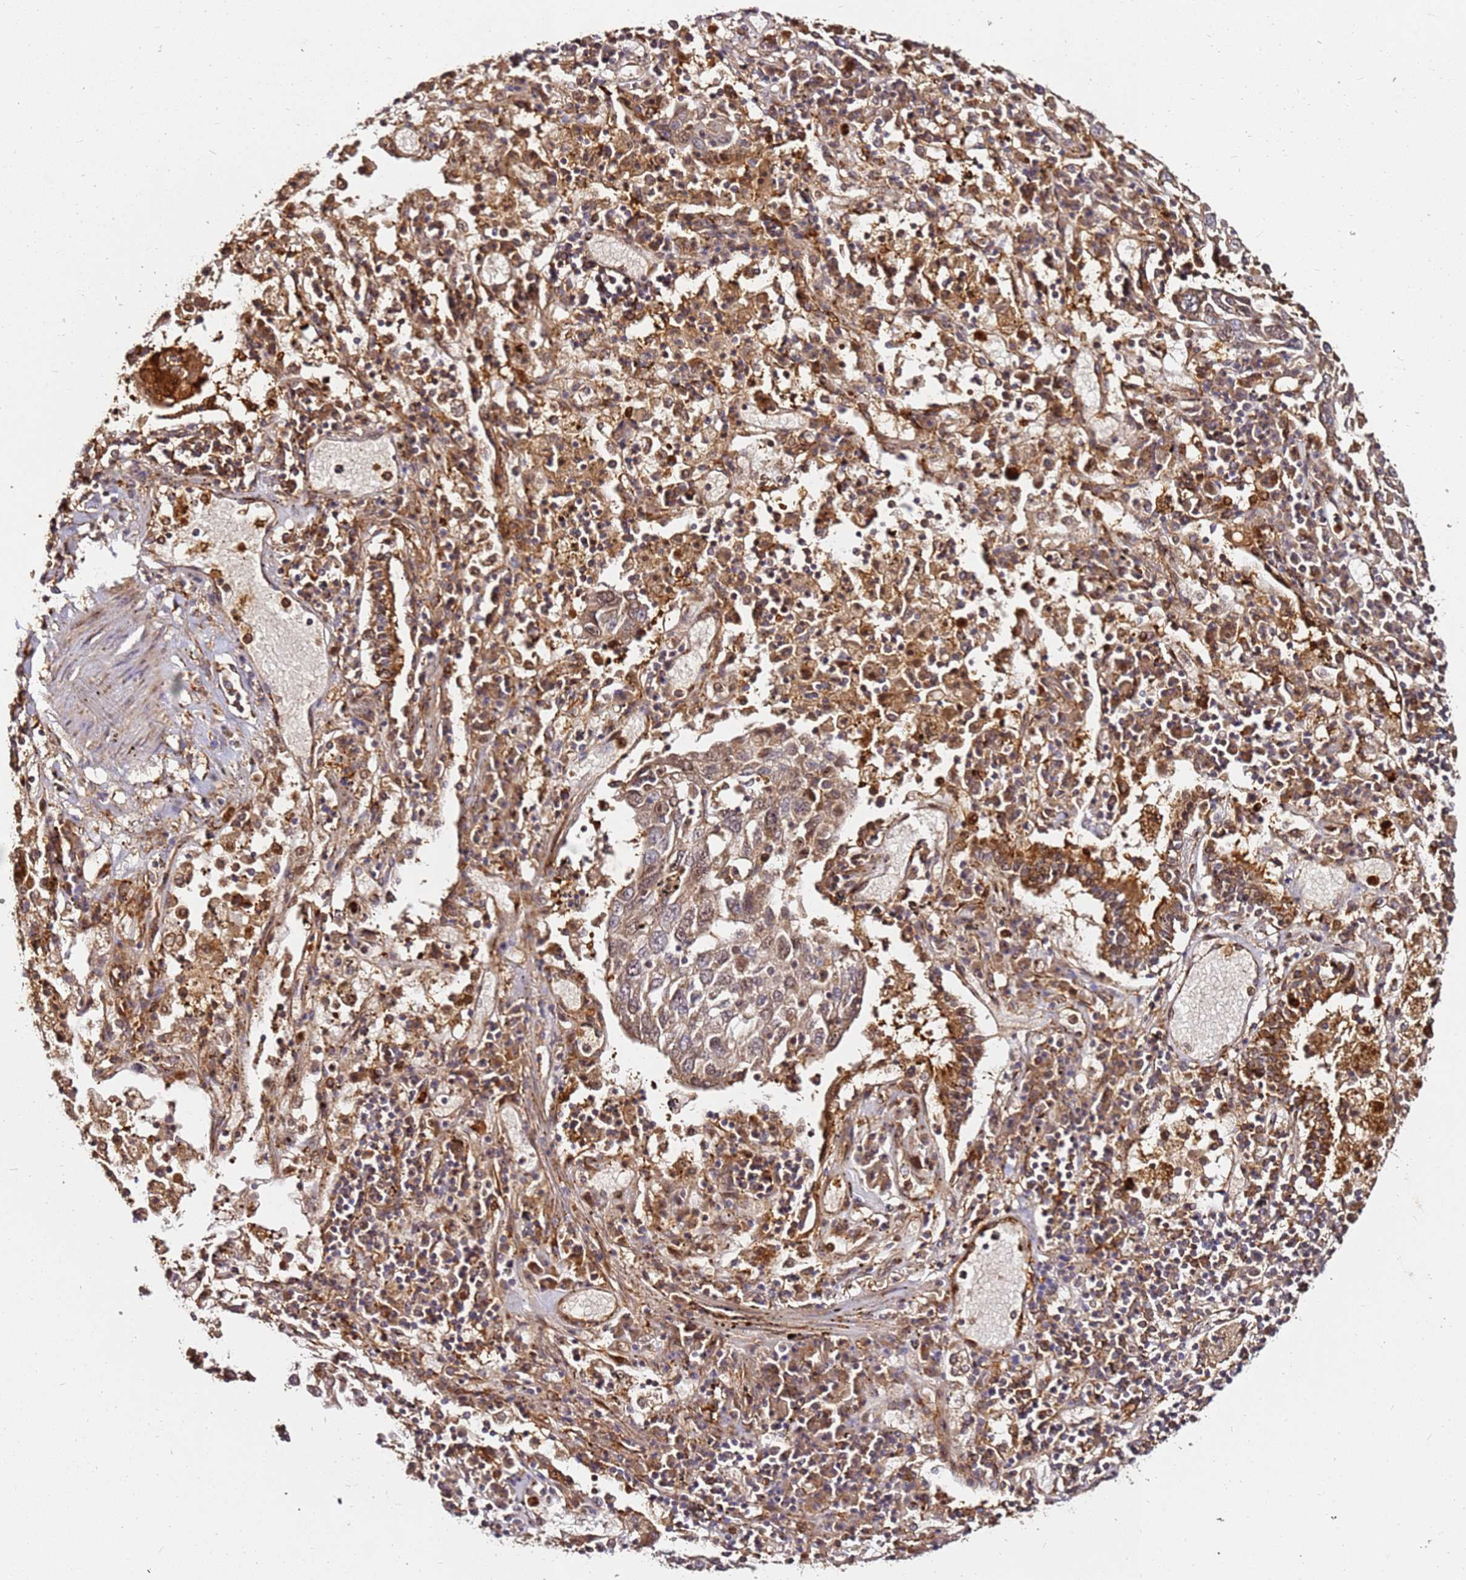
{"staining": {"intensity": "moderate", "quantity": ">75%", "location": "cytoplasmic/membranous"}, "tissue": "lung cancer", "cell_type": "Tumor cells", "image_type": "cancer", "snomed": [{"axis": "morphology", "description": "Squamous cell carcinoma, NOS"}, {"axis": "topography", "description": "Lung"}], "caption": "Moderate cytoplasmic/membranous protein positivity is seen in approximately >75% of tumor cells in squamous cell carcinoma (lung).", "gene": "DVL3", "patient": {"sex": "male", "age": 65}}